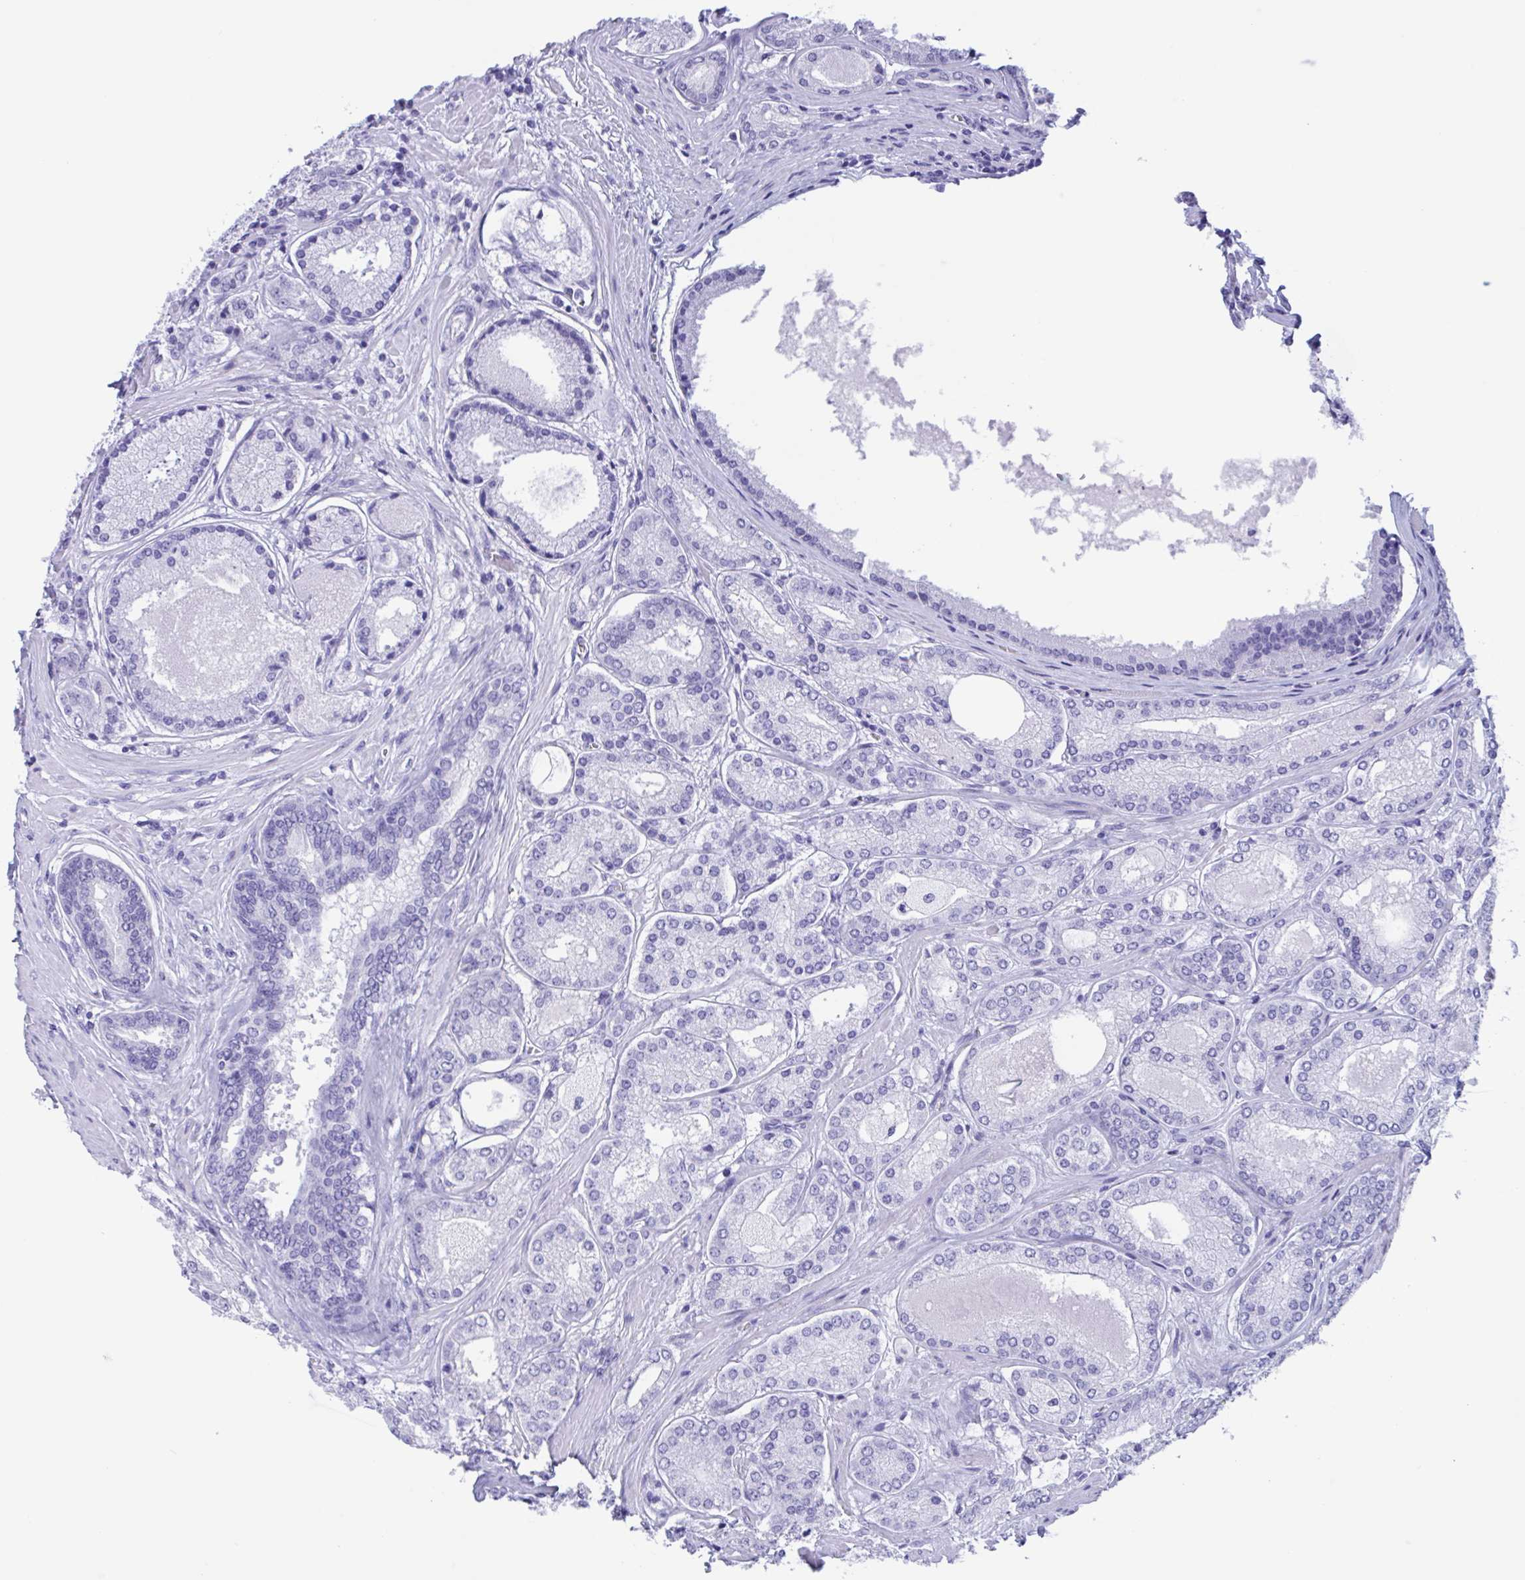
{"staining": {"intensity": "negative", "quantity": "none", "location": "none"}, "tissue": "prostate cancer", "cell_type": "Tumor cells", "image_type": "cancer", "snomed": [{"axis": "morphology", "description": "Adenocarcinoma, High grade"}, {"axis": "topography", "description": "Prostate"}], "caption": "Prostate high-grade adenocarcinoma stained for a protein using immunohistochemistry (IHC) exhibits no expression tumor cells.", "gene": "ZNF850", "patient": {"sex": "male", "age": 67}}